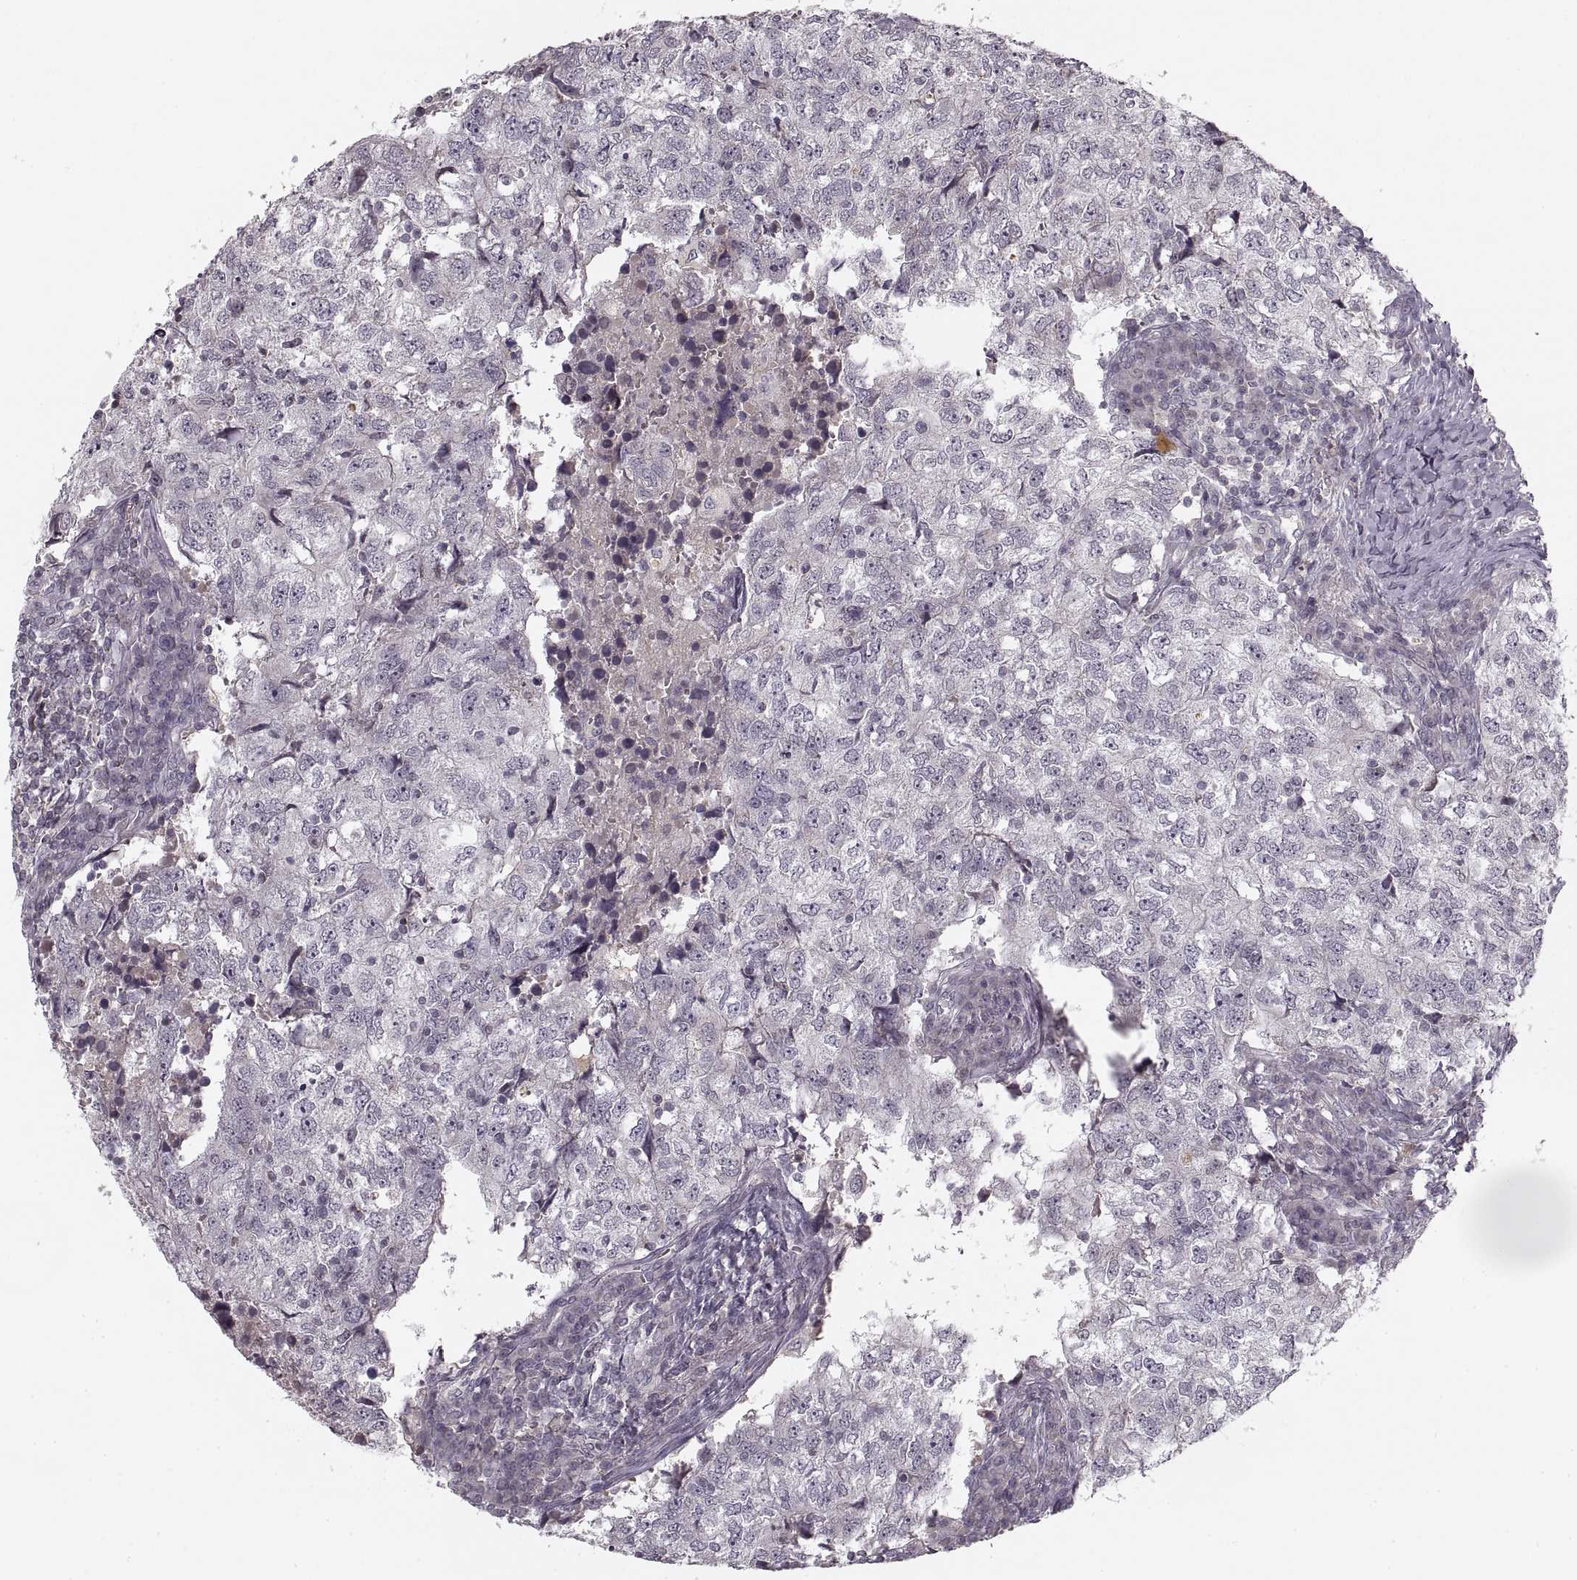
{"staining": {"intensity": "negative", "quantity": "none", "location": "none"}, "tissue": "breast cancer", "cell_type": "Tumor cells", "image_type": "cancer", "snomed": [{"axis": "morphology", "description": "Duct carcinoma"}, {"axis": "topography", "description": "Breast"}], "caption": "Tumor cells show no significant protein staining in breast cancer (intraductal carcinoma).", "gene": "ASIC3", "patient": {"sex": "female", "age": 30}}